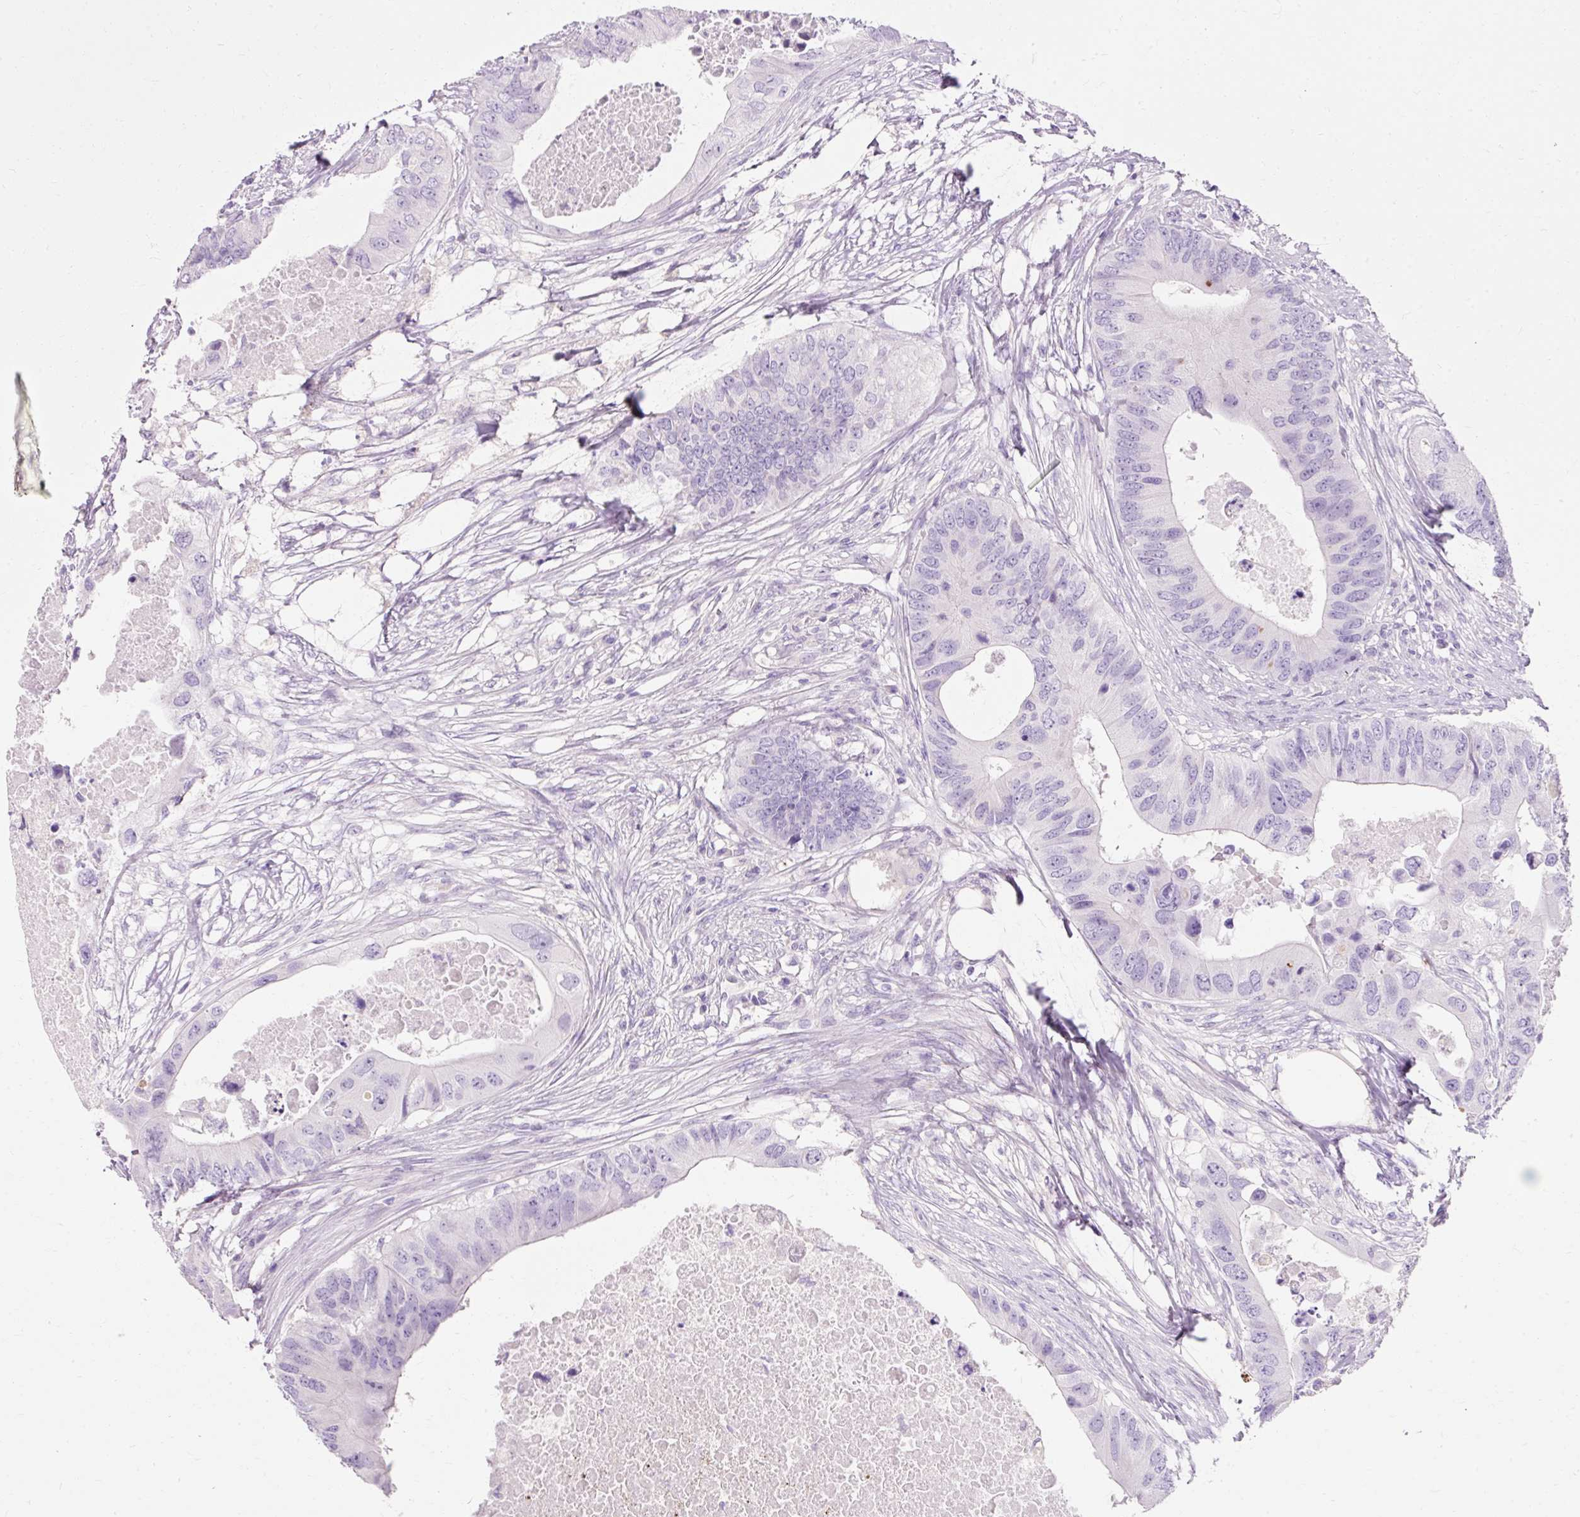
{"staining": {"intensity": "negative", "quantity": "none", "location": "none"}, "tissue": "colorectal cancer", "cell_type": "Tumor cells", "image_type": "cancer", "snomed": [{"axis": "morphology", "description": "Adenocarcinoma, NOS"}, {"axis": "topography", "description": "Colon"}], "caption": "Immunohistochemical staining of adenocarcinoma (colorectal) demonstrates no significant expression in tumor cells. (Stains: DAB (3,3'-diaminobenzidine) immunohistochemistry (IHC) with hematoxylin counter stain, Microscopy: brightfield microscopy at high magnification).", "gene": "TMEM213", "patient": {"sex": "male", "age": 71}}